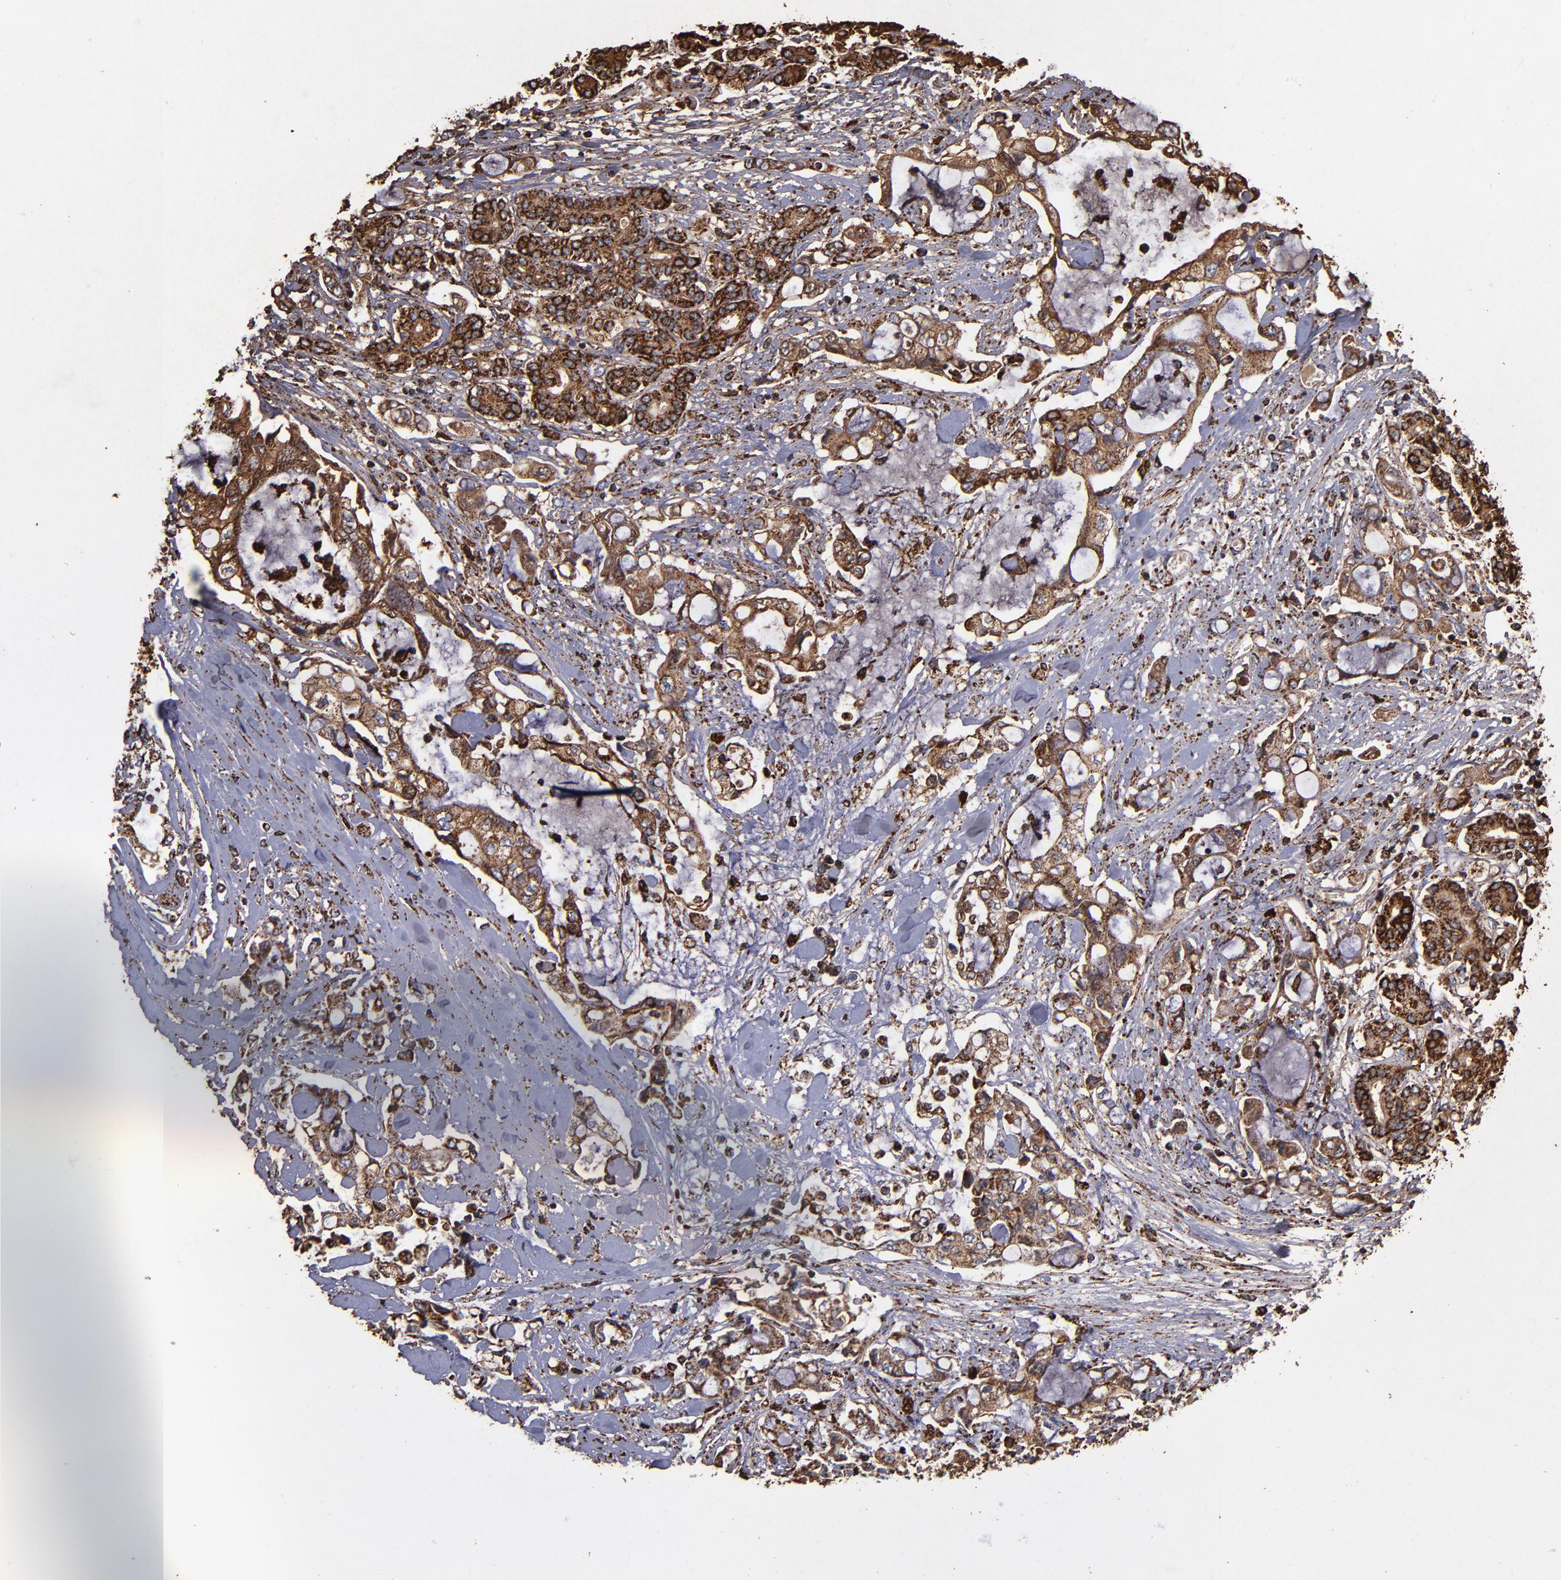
{"staining": {"intensity": "strong", "quantity": ">75%", "location": "cytoplasmic/membranous"}, "tissue": "pancreatic cancer", "cell_type": "Tumor cells", "image_type": "cancer", "snomed": [{"axis": "morphology", "description": "Adenocarcinoma, NOS"}, {"axis": "topography", "description": "Pancreas"}], "caption": "Immunohistochemistry photomicrograph of pancreatic cancer stained for a protein (brown), which displays high levels of strong cytoplasmic/membranous expression in about >75% of tumor cells.", "gene": "SOD2", "patient": {"sex": "female", "age": 70}}